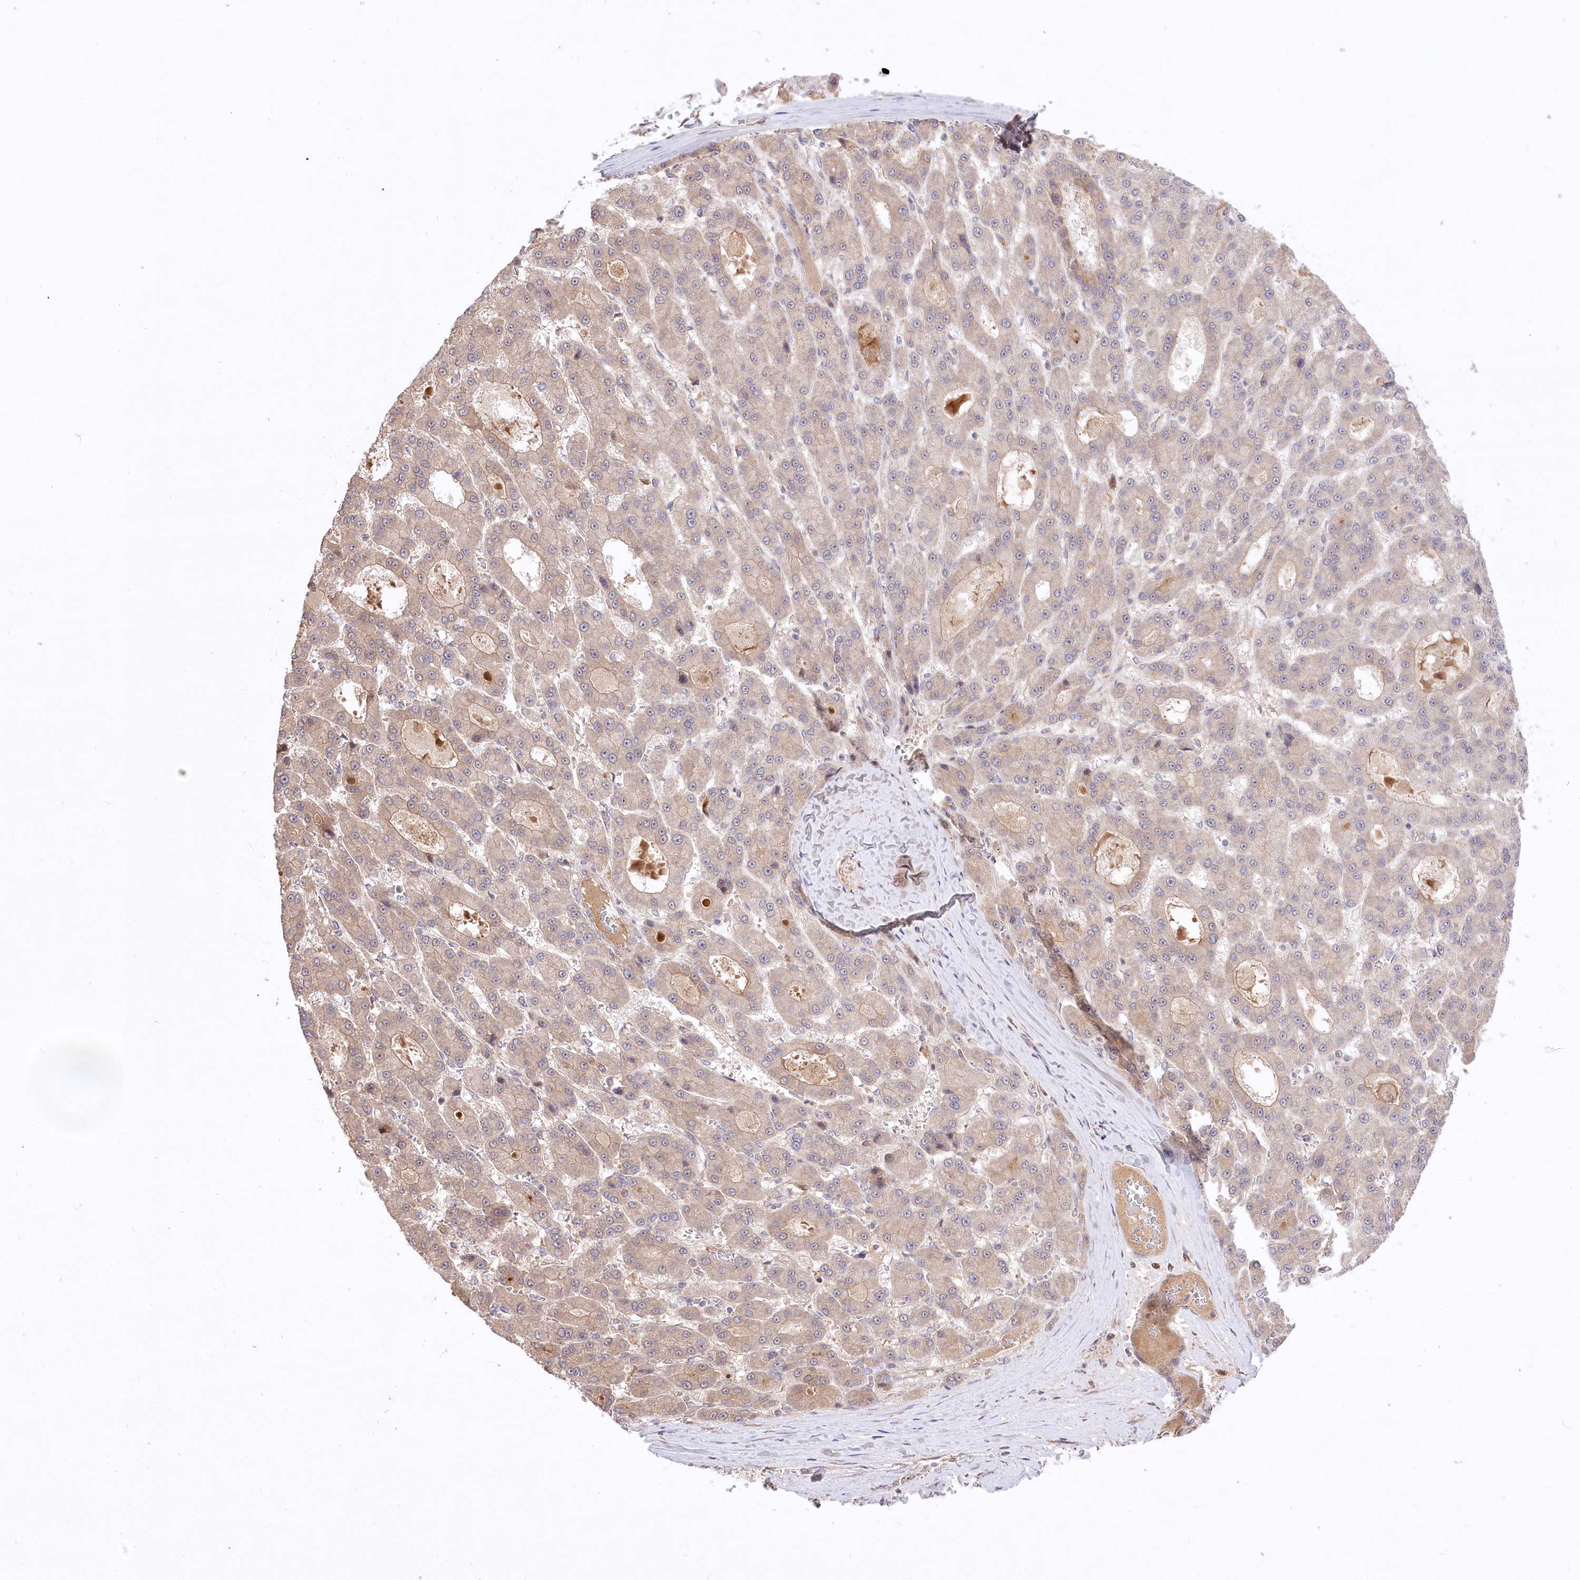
{"staining": {"intensity": "weak", "quantity": ">75%", "location": "cytoplasmic/membranous"}, "tissue": "liver cancer", "cell_type": "Tumor cells", "image_type": "cancer", "snomed": [{"axis": "morphology", "description": "Carcinoma, Hepatocellular, NOS"}, {"axis": "topography", "description": "Liver"}], "caption": "Liver cancer tissue shows weak cytoplasmic/membranous staining in approximately >75% of tumor cells, visualized by immunohistochemistry.", "gene": "HELT", "patient": {"sex": "male", "age": 70}}